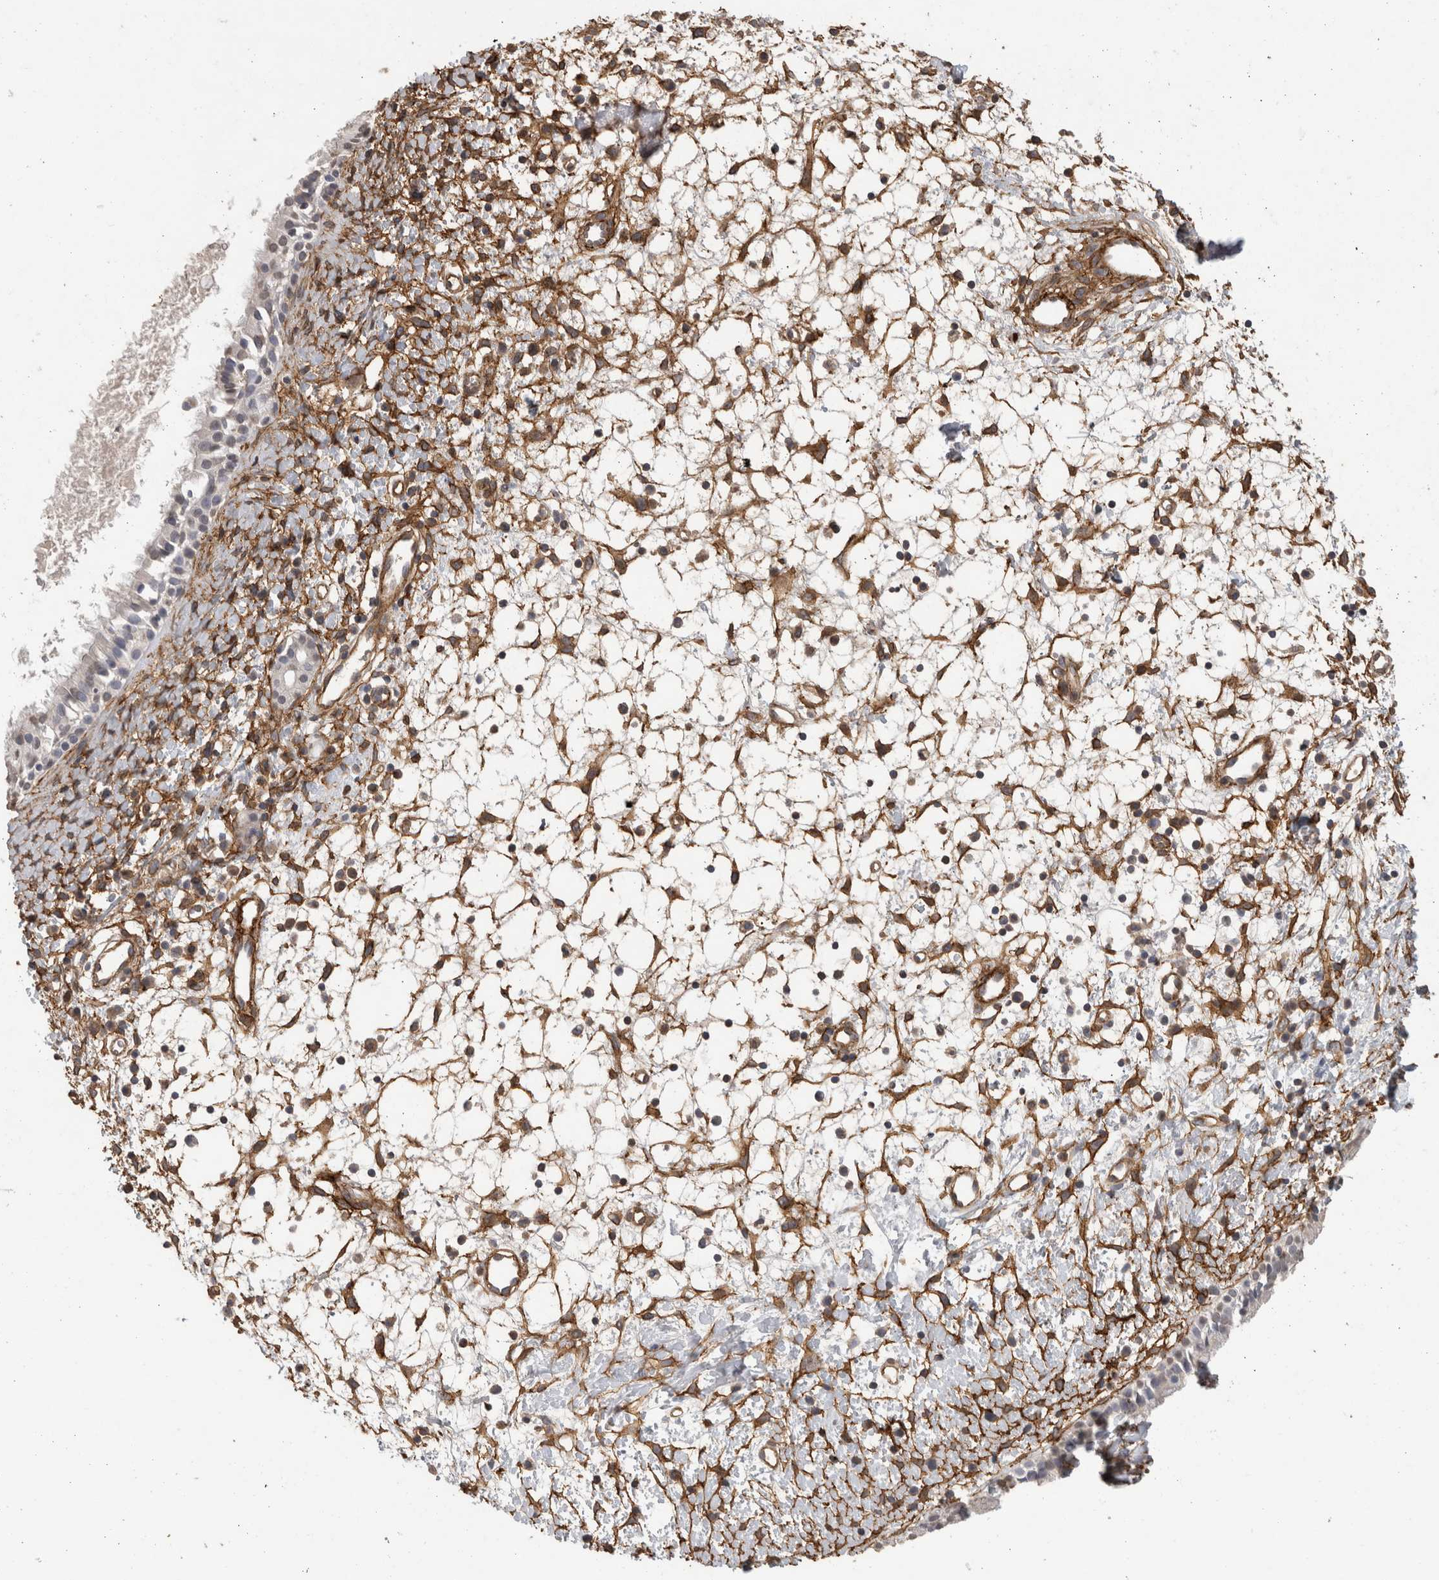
{"staining": {"intensity": "negative", "quantity": "none", "location": "none"}, "tissue": "nasopharynx", "cell_type": "Respiratory epithelial cells", "image_type": "normal", "snomed": [{"axis": "morphology", "description": "Normal tissue, NOS"}, {"axis": "topography", "description": "Nasopharynx"}], "caption": "A micrograph of human nasopharynx is negative for staining in respiratory epithelial cells. (DAB immunohistochemistry (IHC) visualized using brightfield microscopy, high magnification).", "gene": "RECK", "patient": {"sex": "male", "age": 22}}